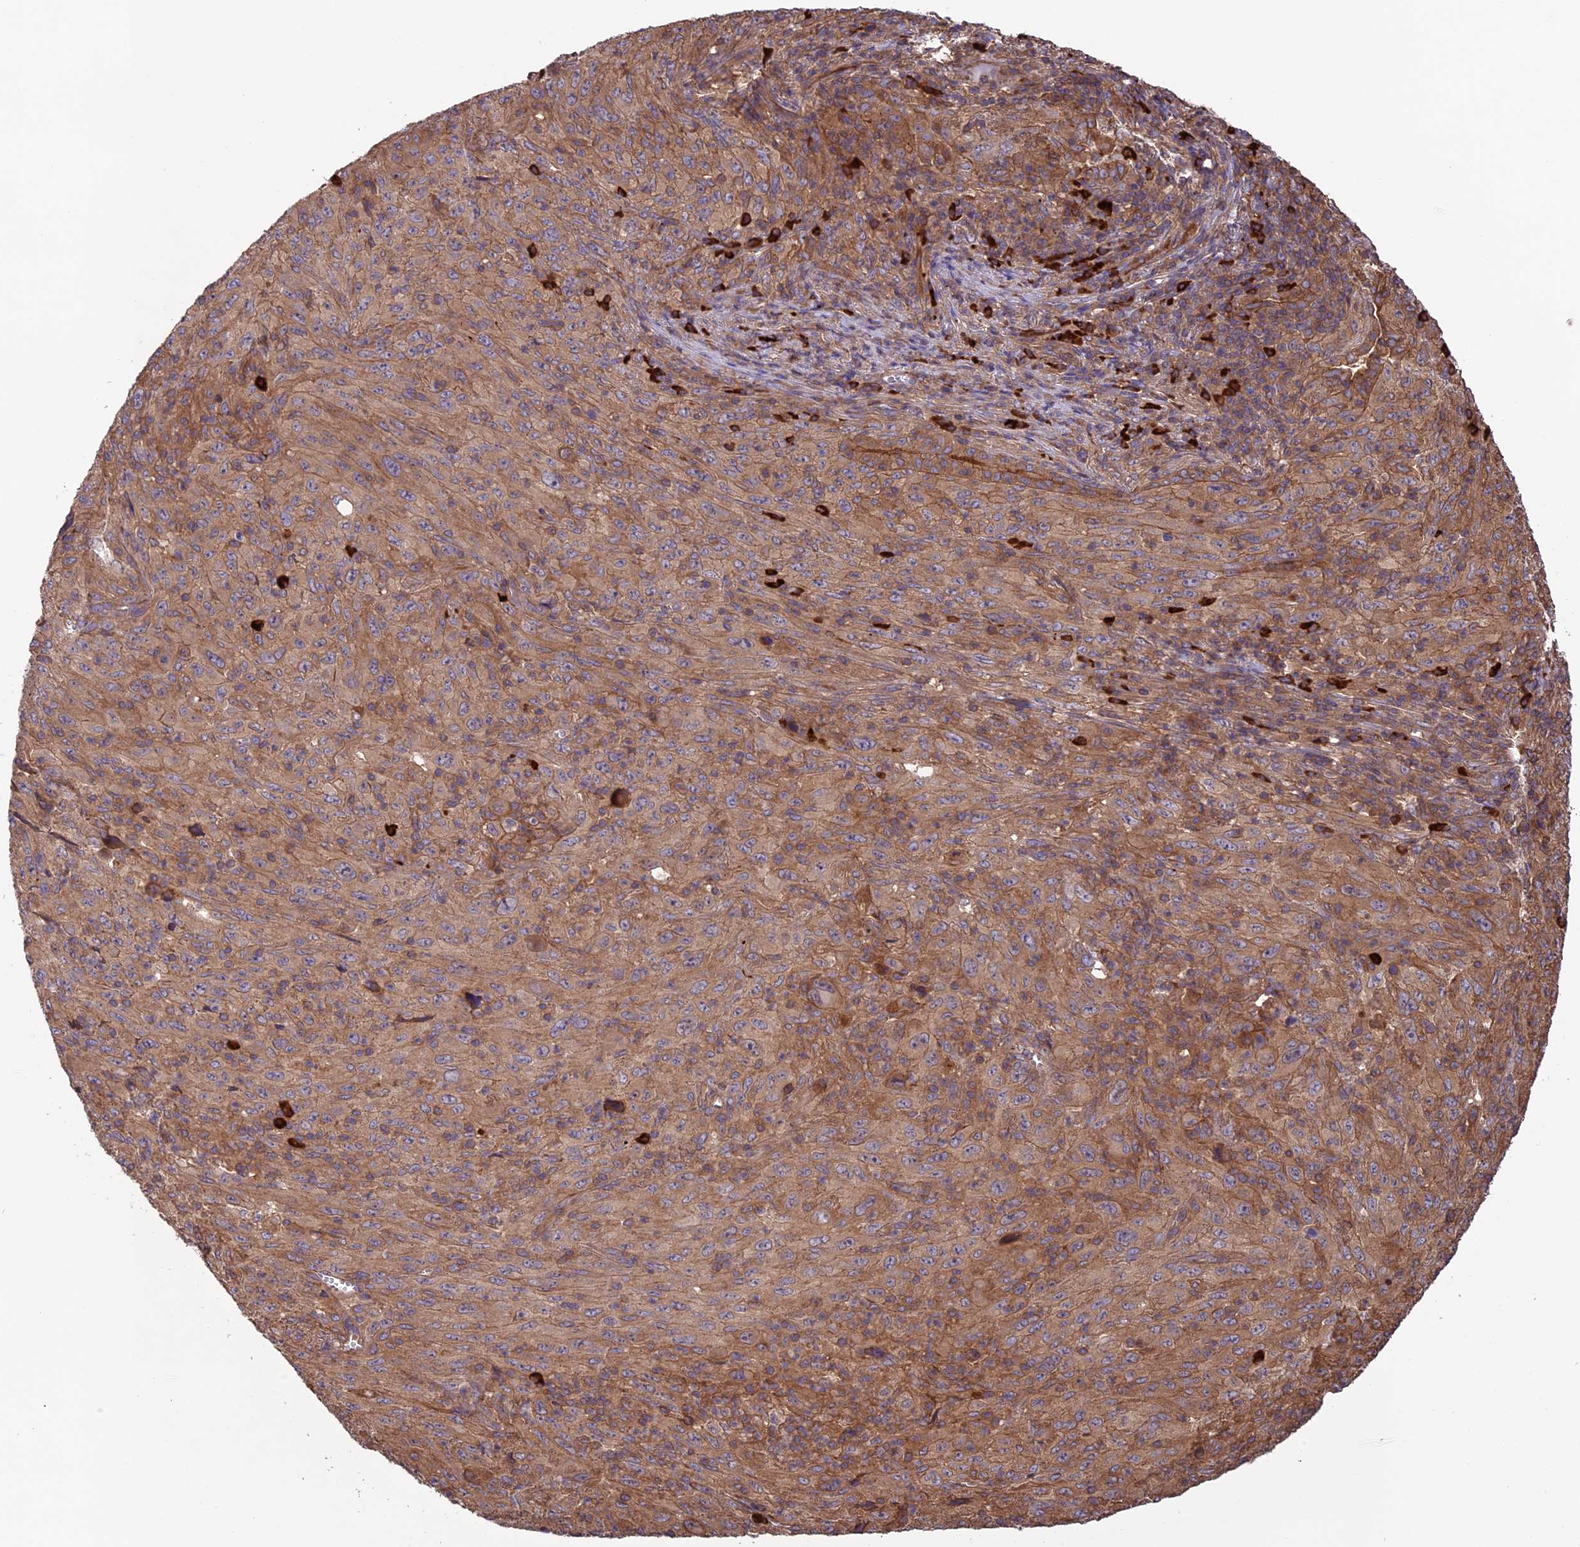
{"staining": {"intensity": "moderate", "quantity": ">75%", "location": "cytoplasmic/membranous"}, "tissue": "melanoma", "cell_type": "Tumor cells", "image_type": "cancer", "snomed": [{"axis": "morphology", "description": "Malignant melanoma, Metastatic site"}, {"axis": "topography", "description": "Skin"}], "caption": "Protein expression analysis of melanoma shows moderate cytoplasmic/membranous expression in about >75% of tumor cells. The staining was performed using DAB (3,3'-diaminobenzidine) to visualize the protein expression in brown, while the nuclei were stained in blue with hematoxylin (Magnification: 20x).", "gene": "GAS8", "patient": {"sex": "female", "age": 56}}